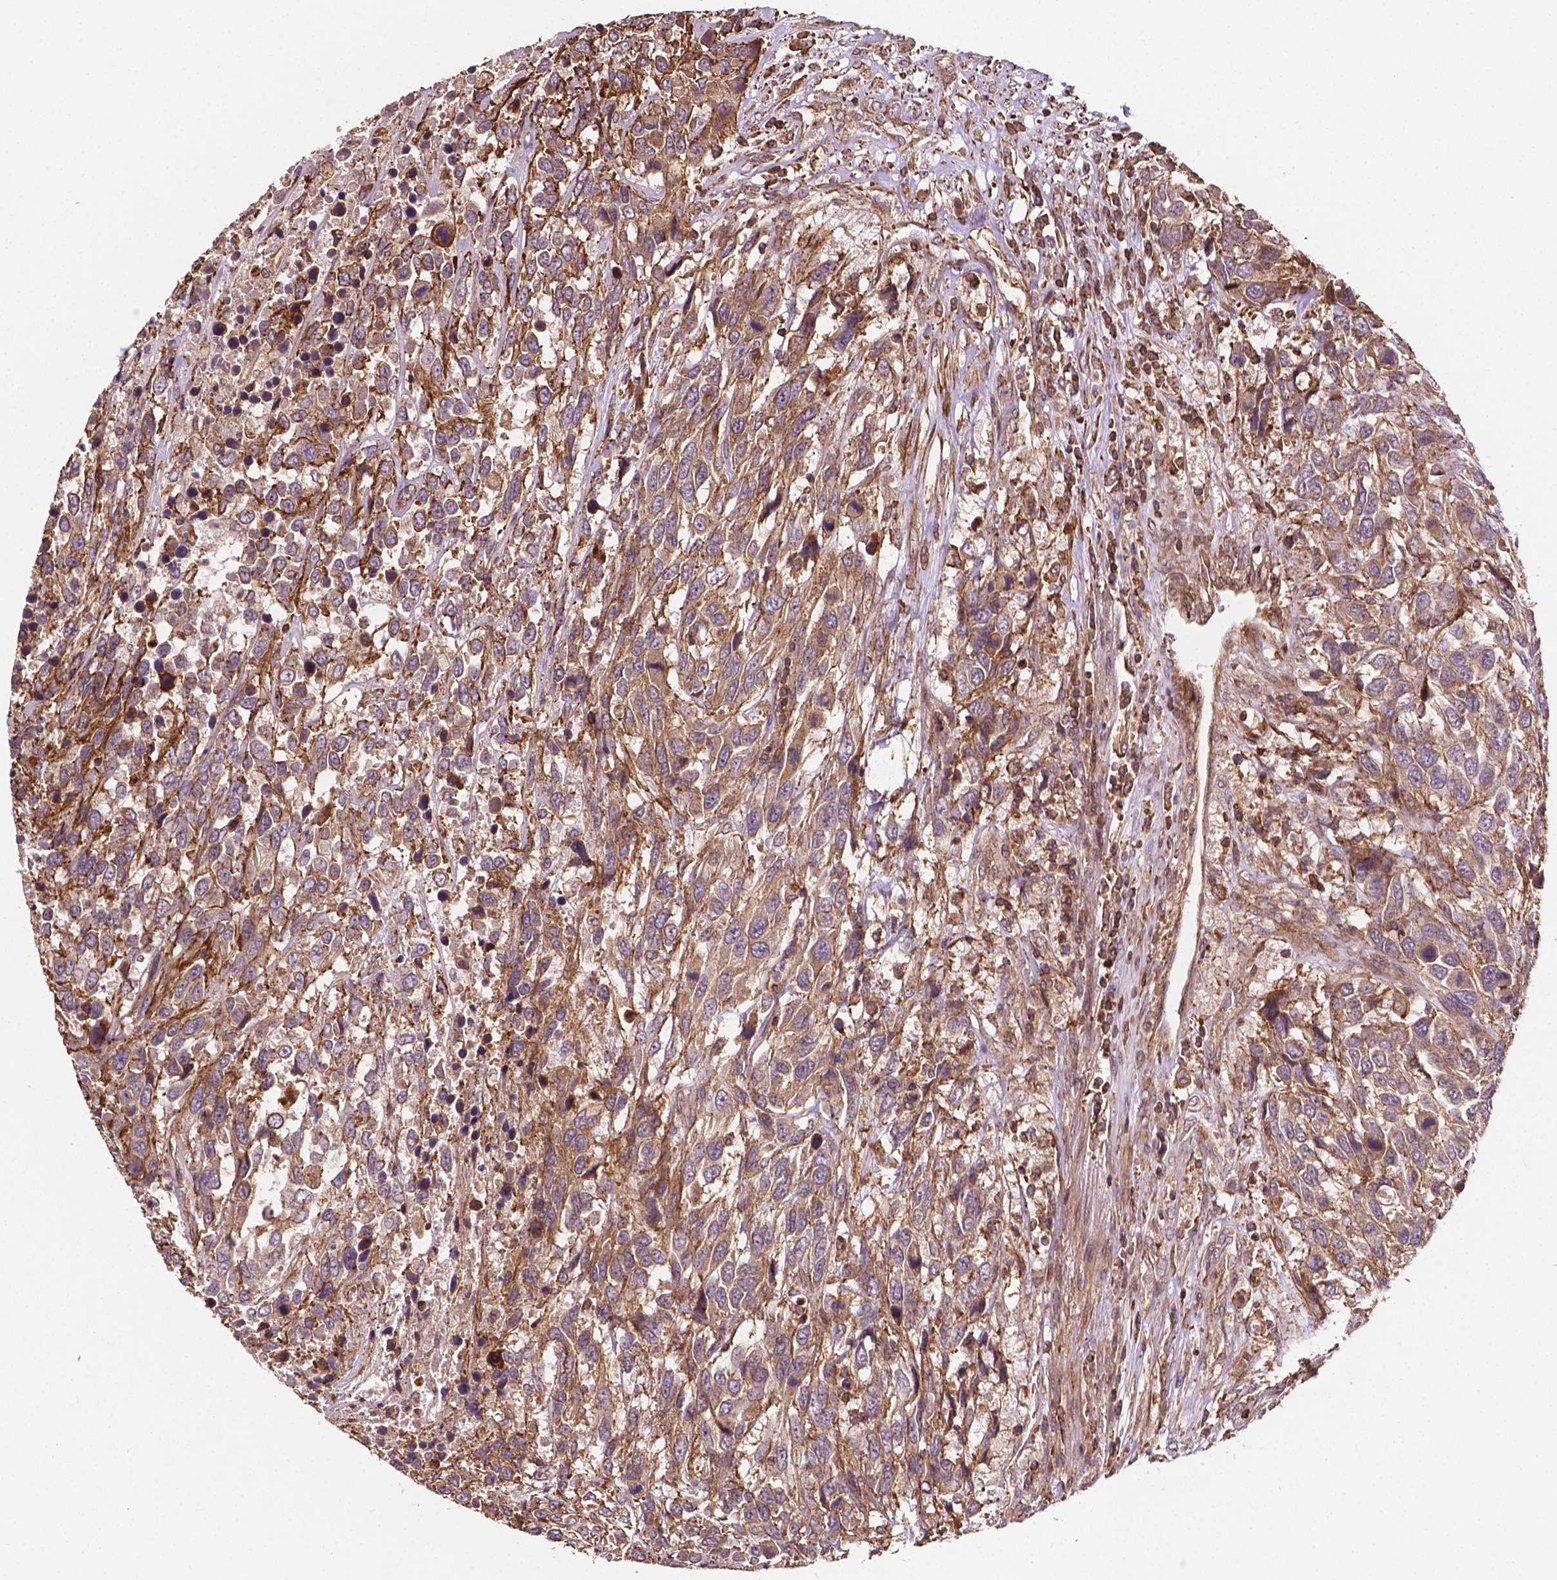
{"staining": {"intensity": "moderate", "quantity": ">75%", "location": "cytoplasmic/membranous"}, "tissue": "urothelial cancer", "cell_type": "Tumor cells", "image_type": "cancer", "snomed": [{"axis": "morphology", "description": "Urothelial carcinoma, High grade"}, {"axis": "topography", "description": "Urinary bladder"}], "caption": "A micrograph showing moderate cytoplasmic/membranous staining in about >75% of tumor cells in urothelial cancer, as visualized by brown immunohistochemical staining.", "gene": "ZMYND19", "patient": {"sex": "female", "age": 70}}